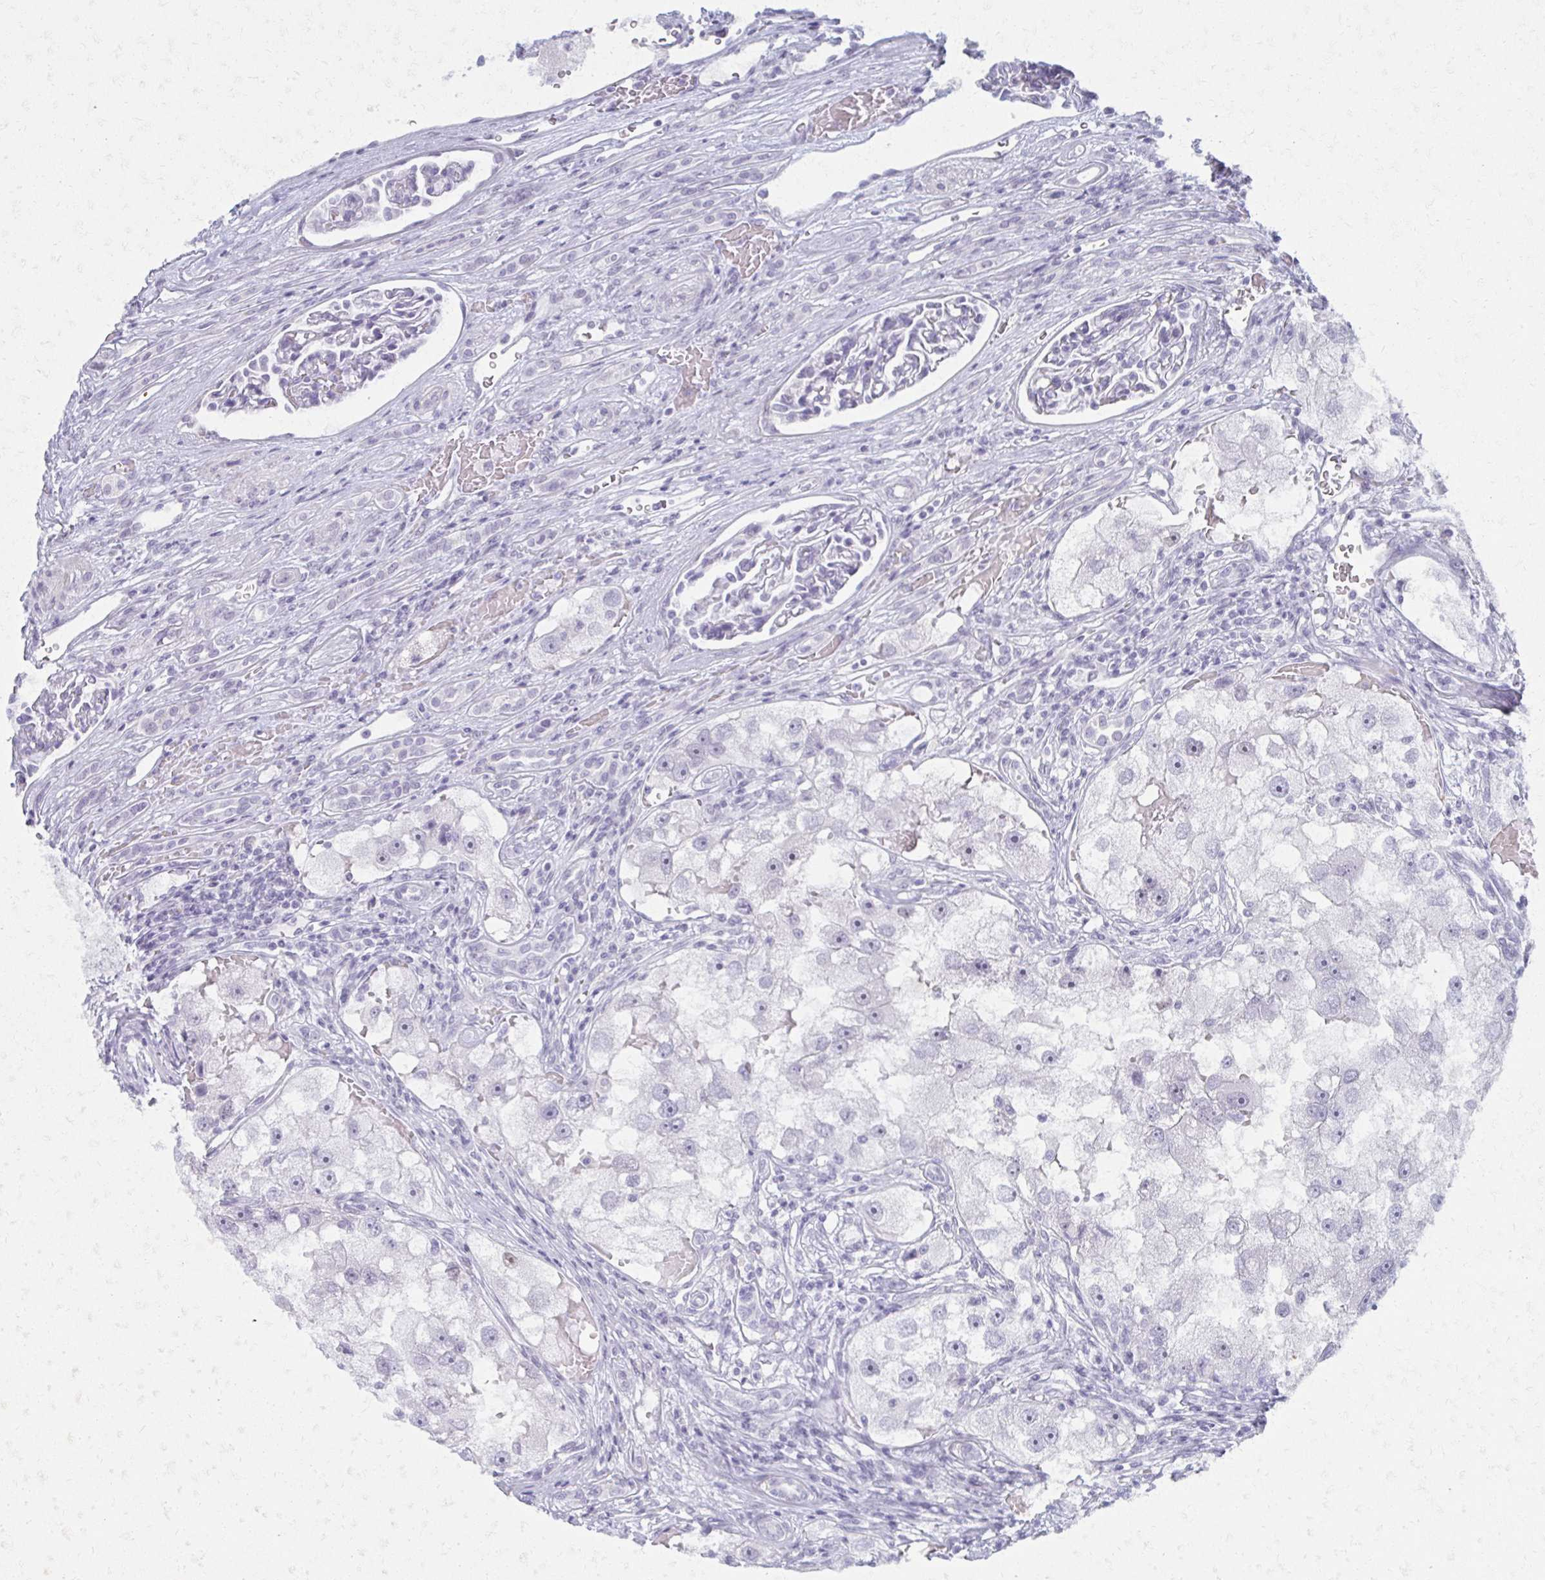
{"staining": {"intensity": "negative", "quantity": "none", "location": "none"}, "tissue": "renal cancer", "cell_type": "Tumor cells", "image_type": "cancer", "snomed": [{"axis": "morphology", "description": "Adenocarcinoma, NOS"}, {"axis": "topography", "description": "Kidney"}], "caption": "Immunohistochemistry of human renal cancer (adenocarcinoma) shows no positivity in tumor cells.", "gene": "MORC4", "patient": {"sex": "male", "age": 63}}